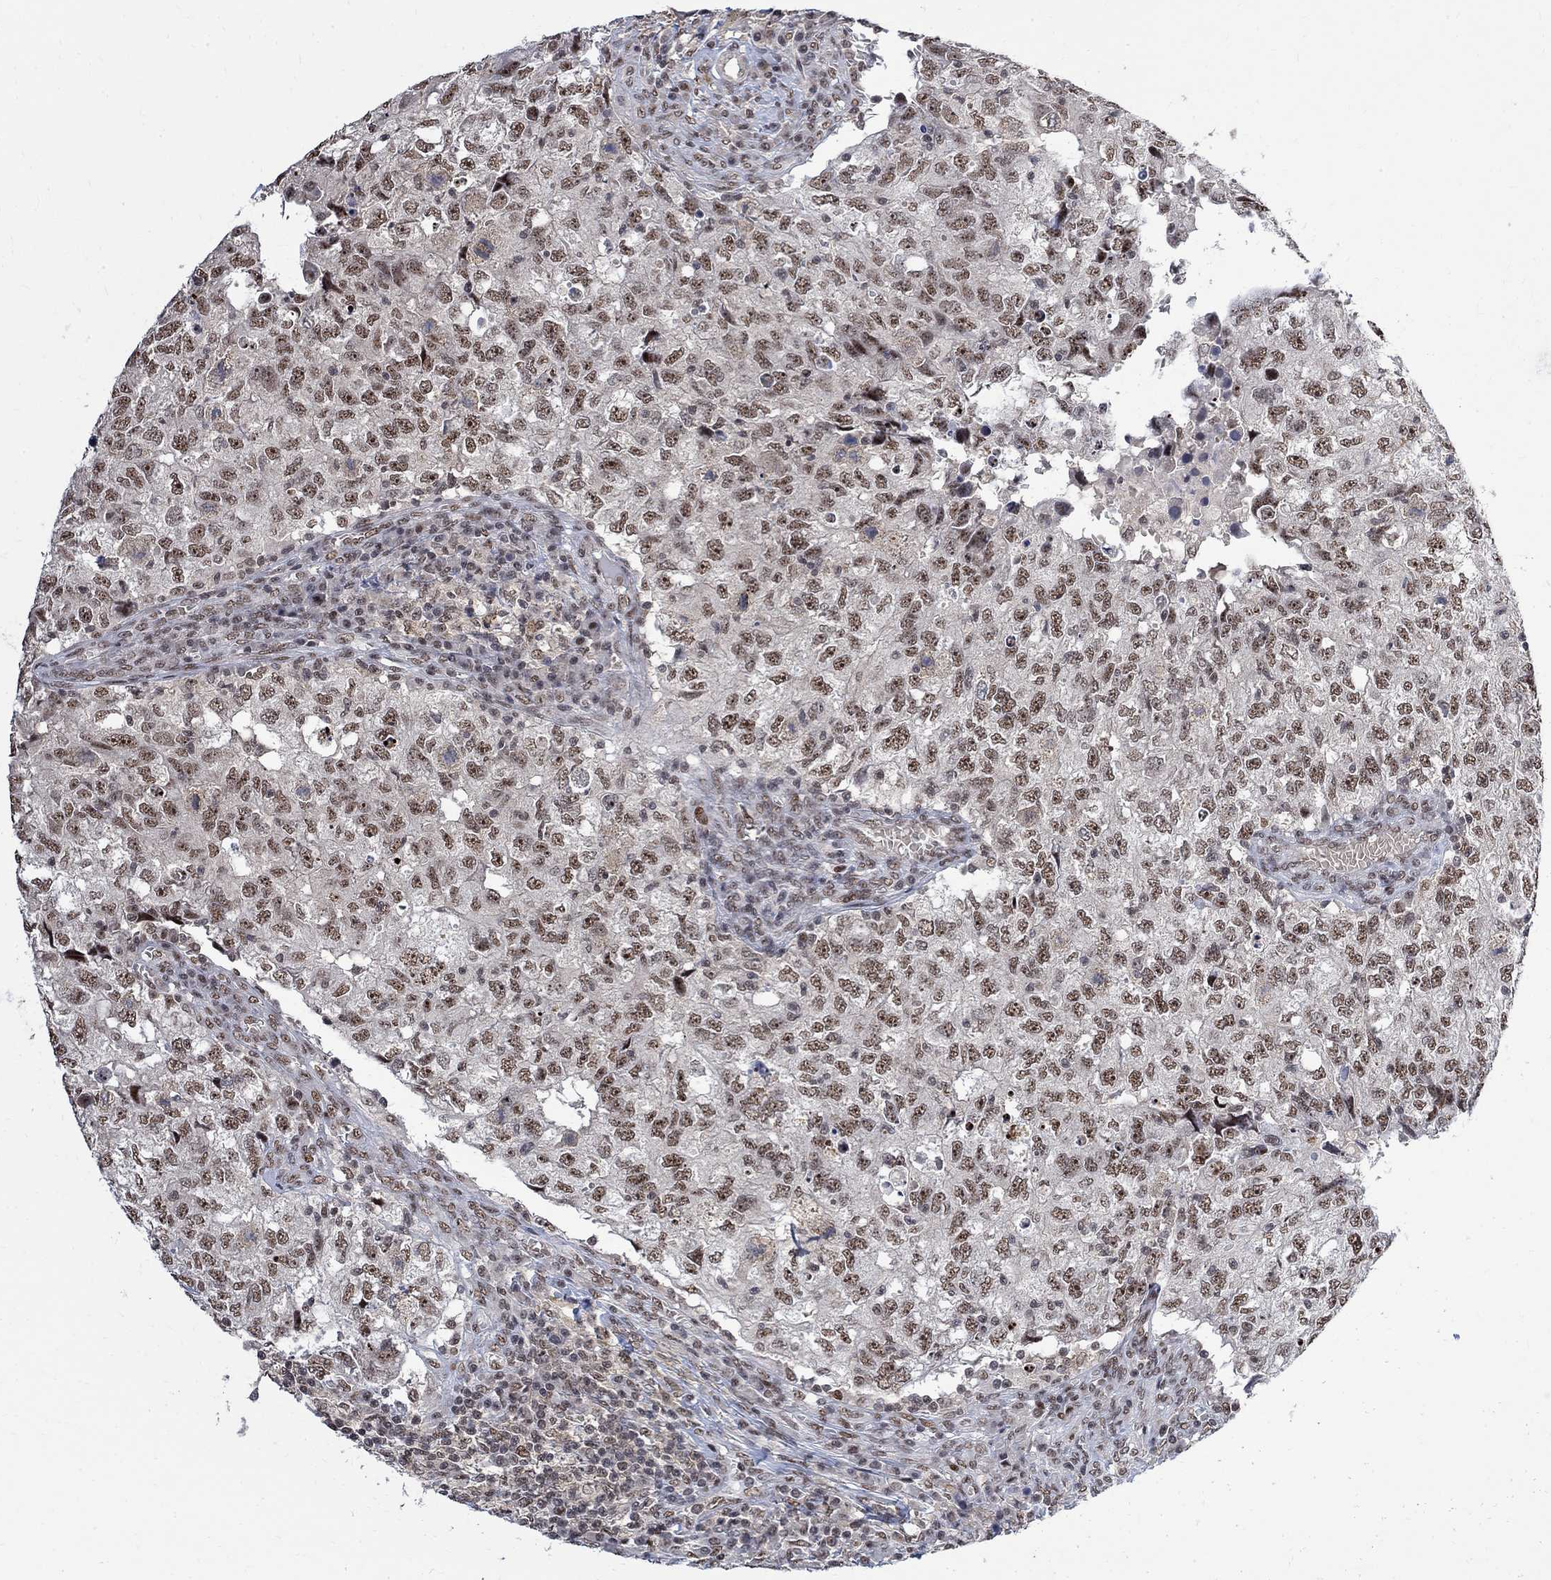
{"staining": {"intensity": "moderate", "quantity": ">75%", "location": "nuclear"}, "tissue": "breast cancer", "cell_type": "Tumor cells", "image_type": "cancer", "snomed": [{"axis": "morphology", "description": "Duct carcinoma"}, {"axis": "topography", "description": "Breast"}], "caption": "Breast infiltrating ductal carcinoma tissue exhibits moderate nuclear positivity in about >75% of tumor cells", "gene": "E4F1", "patient": {"sex": "female", "age": 30}}